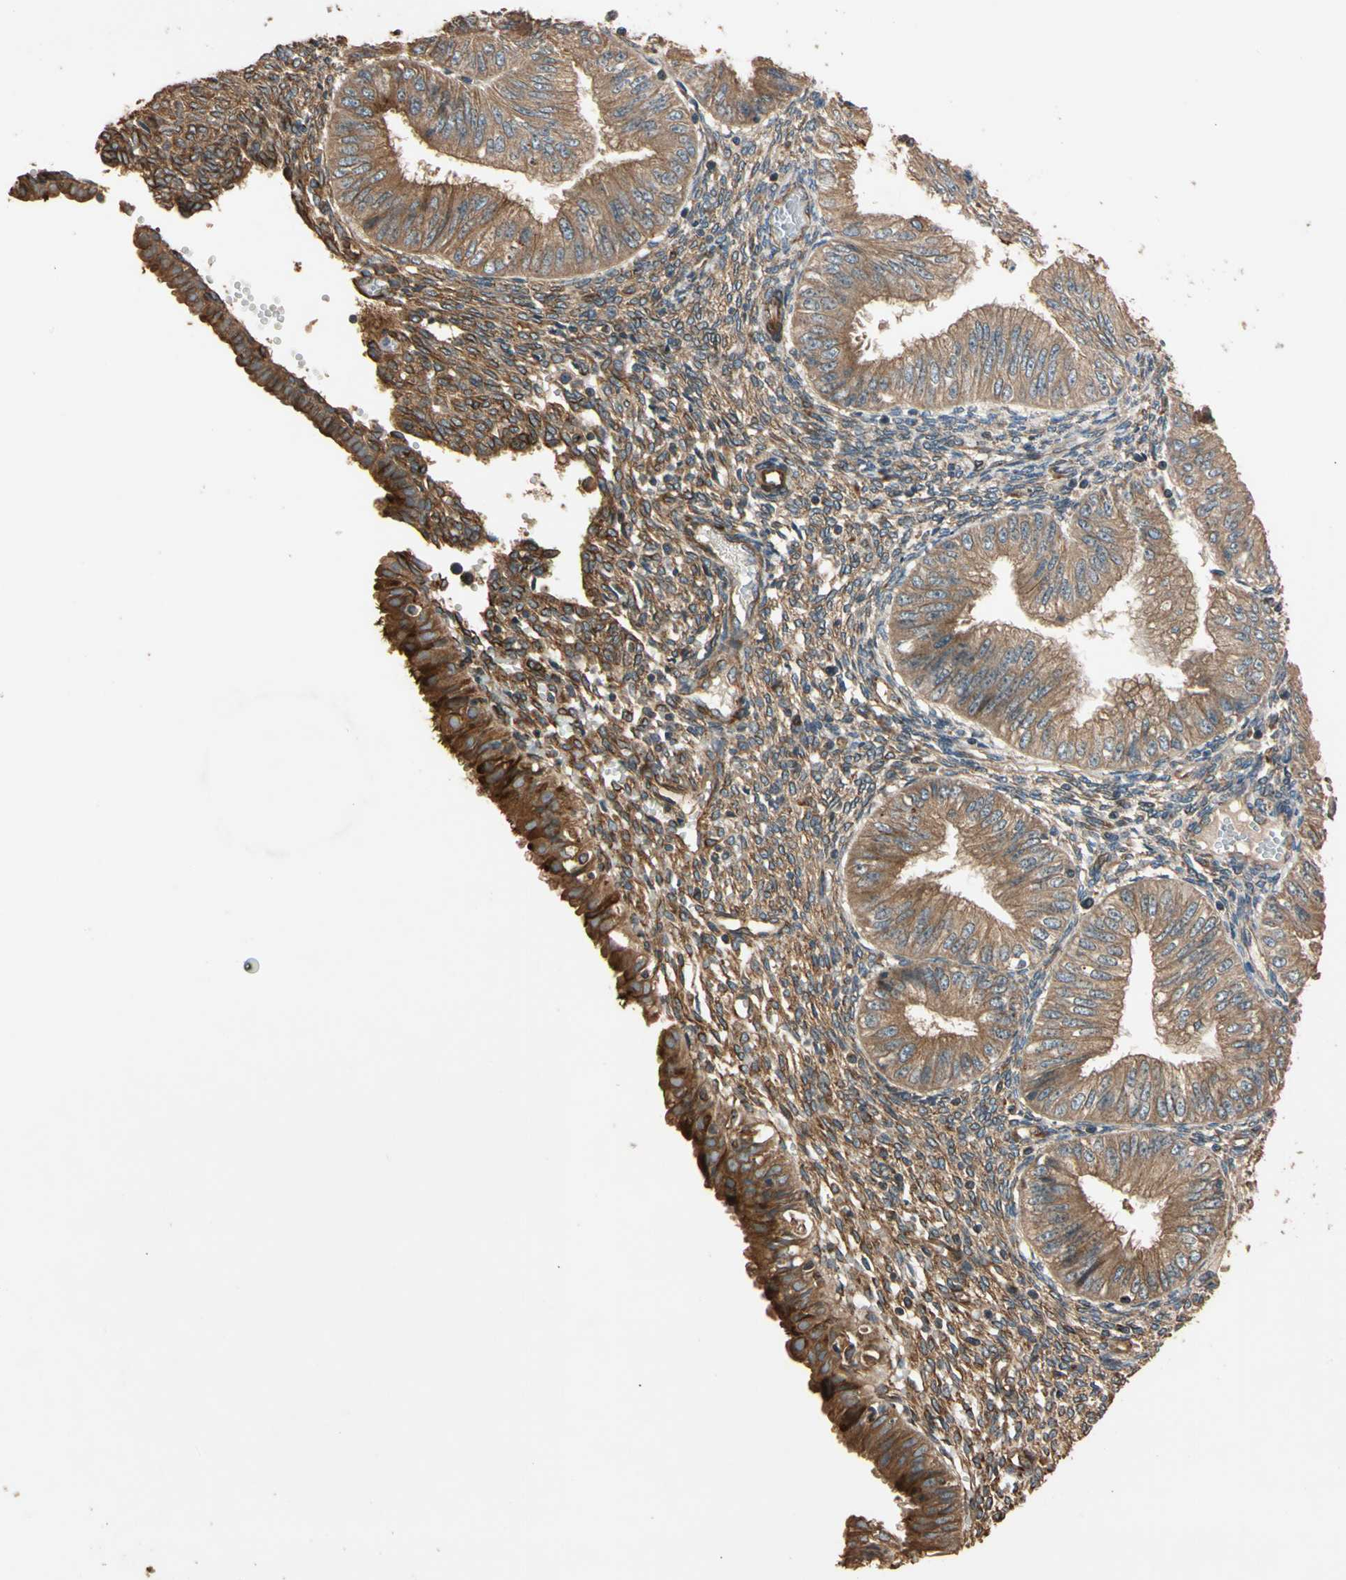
{"staining": {"intensity": "moderate", "quantity": ">75%", "location": "cytoplasmic/membranous"}, "tissue": "endometrial cancer", "cell_type": "Tumor cells", "image_type": "cancer", "snomed": [{"axis": "morphology", "description": "Normal tissue, NOS"}, {"axis": "morphology", "description": "Adenocarcinoma, NOS"}, {"axis": "topography", "description": "Endometrium"}], "caption": "Moderate cytoplasmic/membranous expression for a protein is seen in approximately >75% of tumor cells of endometrial cancer using IHC.", "gene": "MGRN1", "patient": {"sex": "female", "age": 53}}